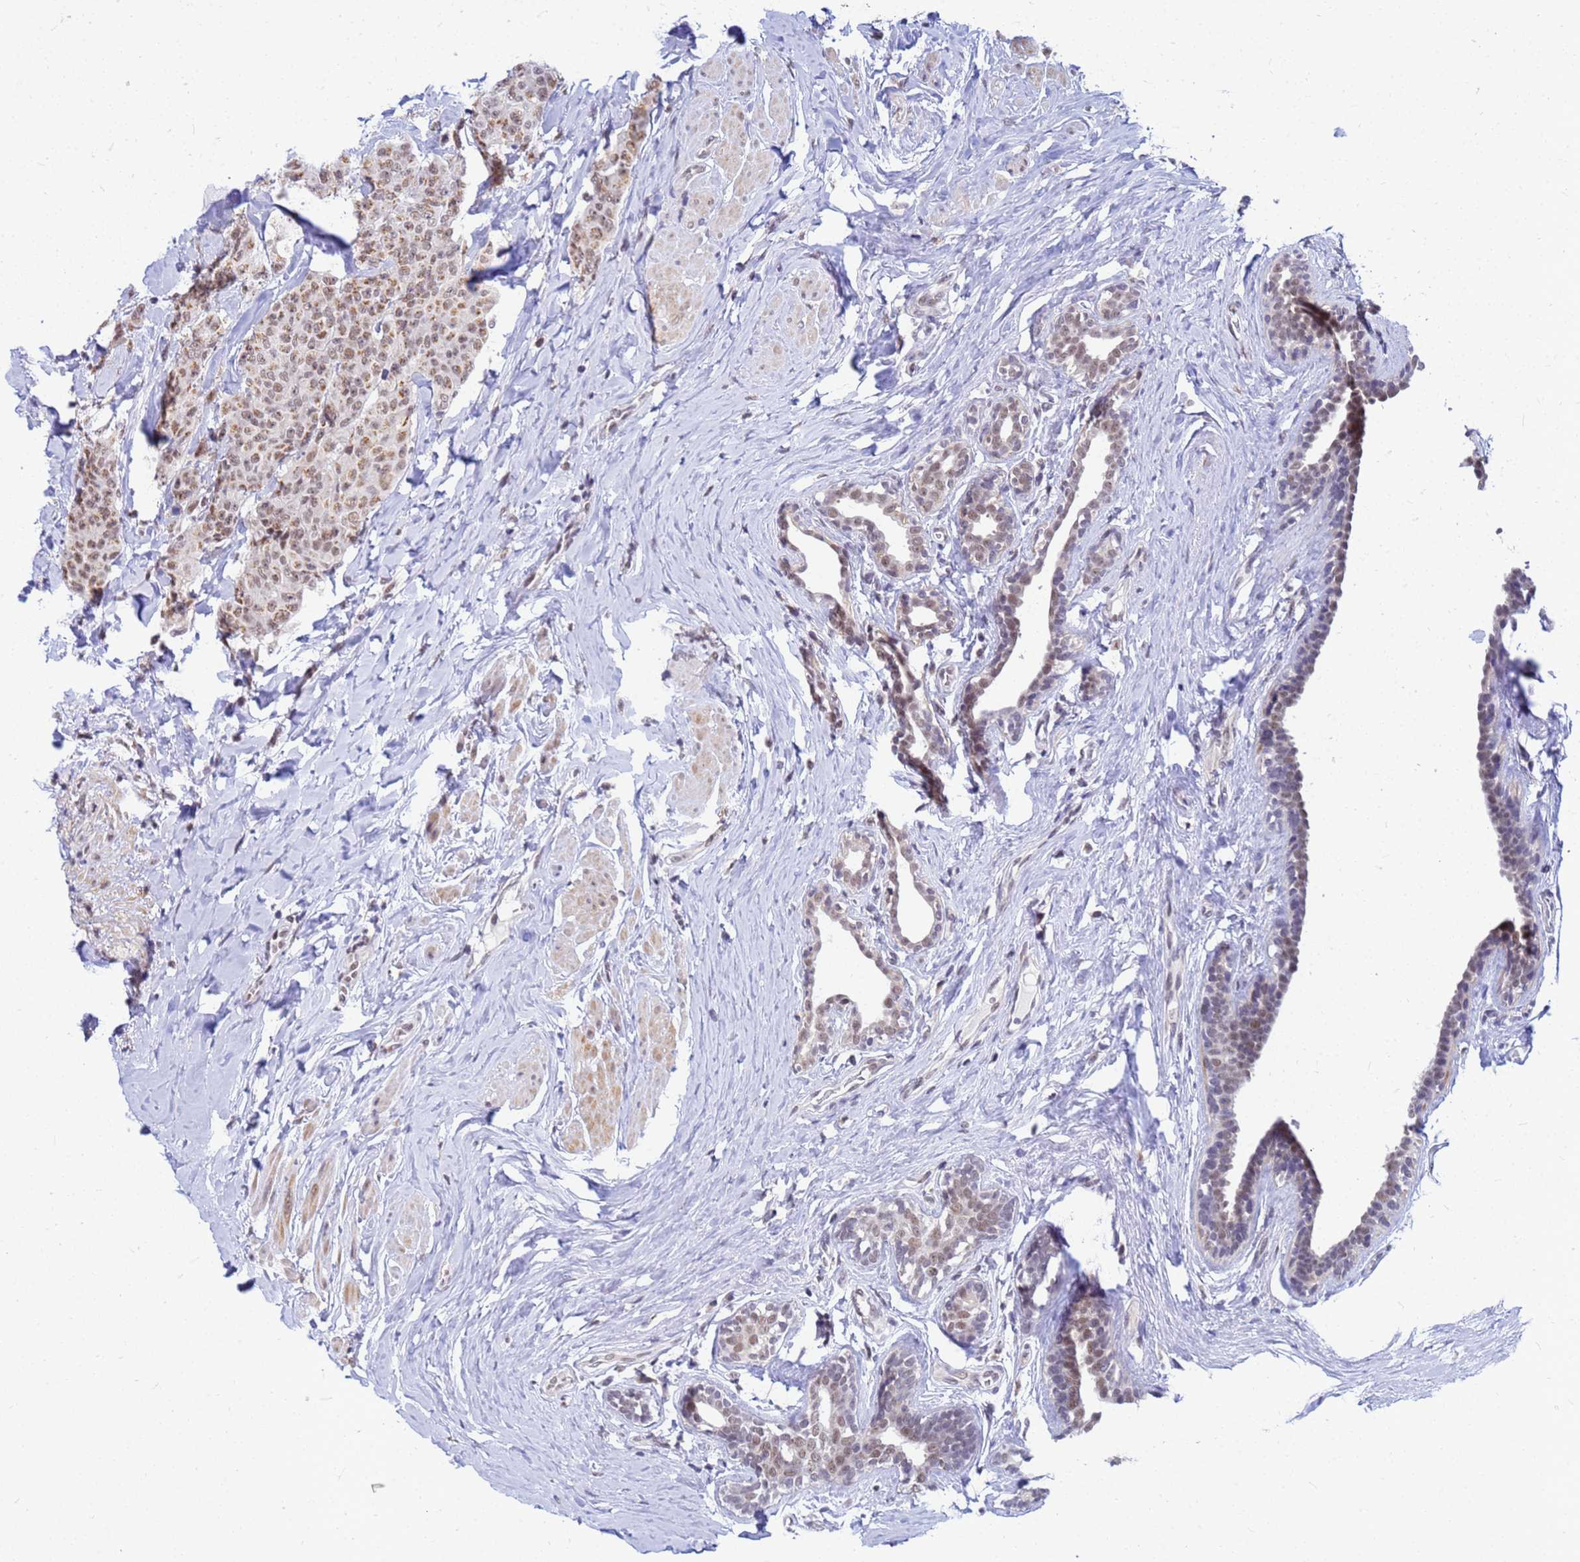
{"staining": {"intensity": "moderate", "quantity": ">75%", "location": "cytoplasmic/membranous,nuclear"}, "tissue": "breast cancer", "cell_type": "Tumor cells", "image_type": "cancer", "snomed": [{"axis": "morphology", "description": "Duct carcinoma"}, {"axis": "topography", "description": "Breast"}], "caption": "Tumor cells display moderate cytoplasmic/membranous and nuclear positivity in approximately >75% of cells in breast invasive ductal carcinoma.", "gene": "NCBP2", "patient": {"sex": "female", "age": 40}}